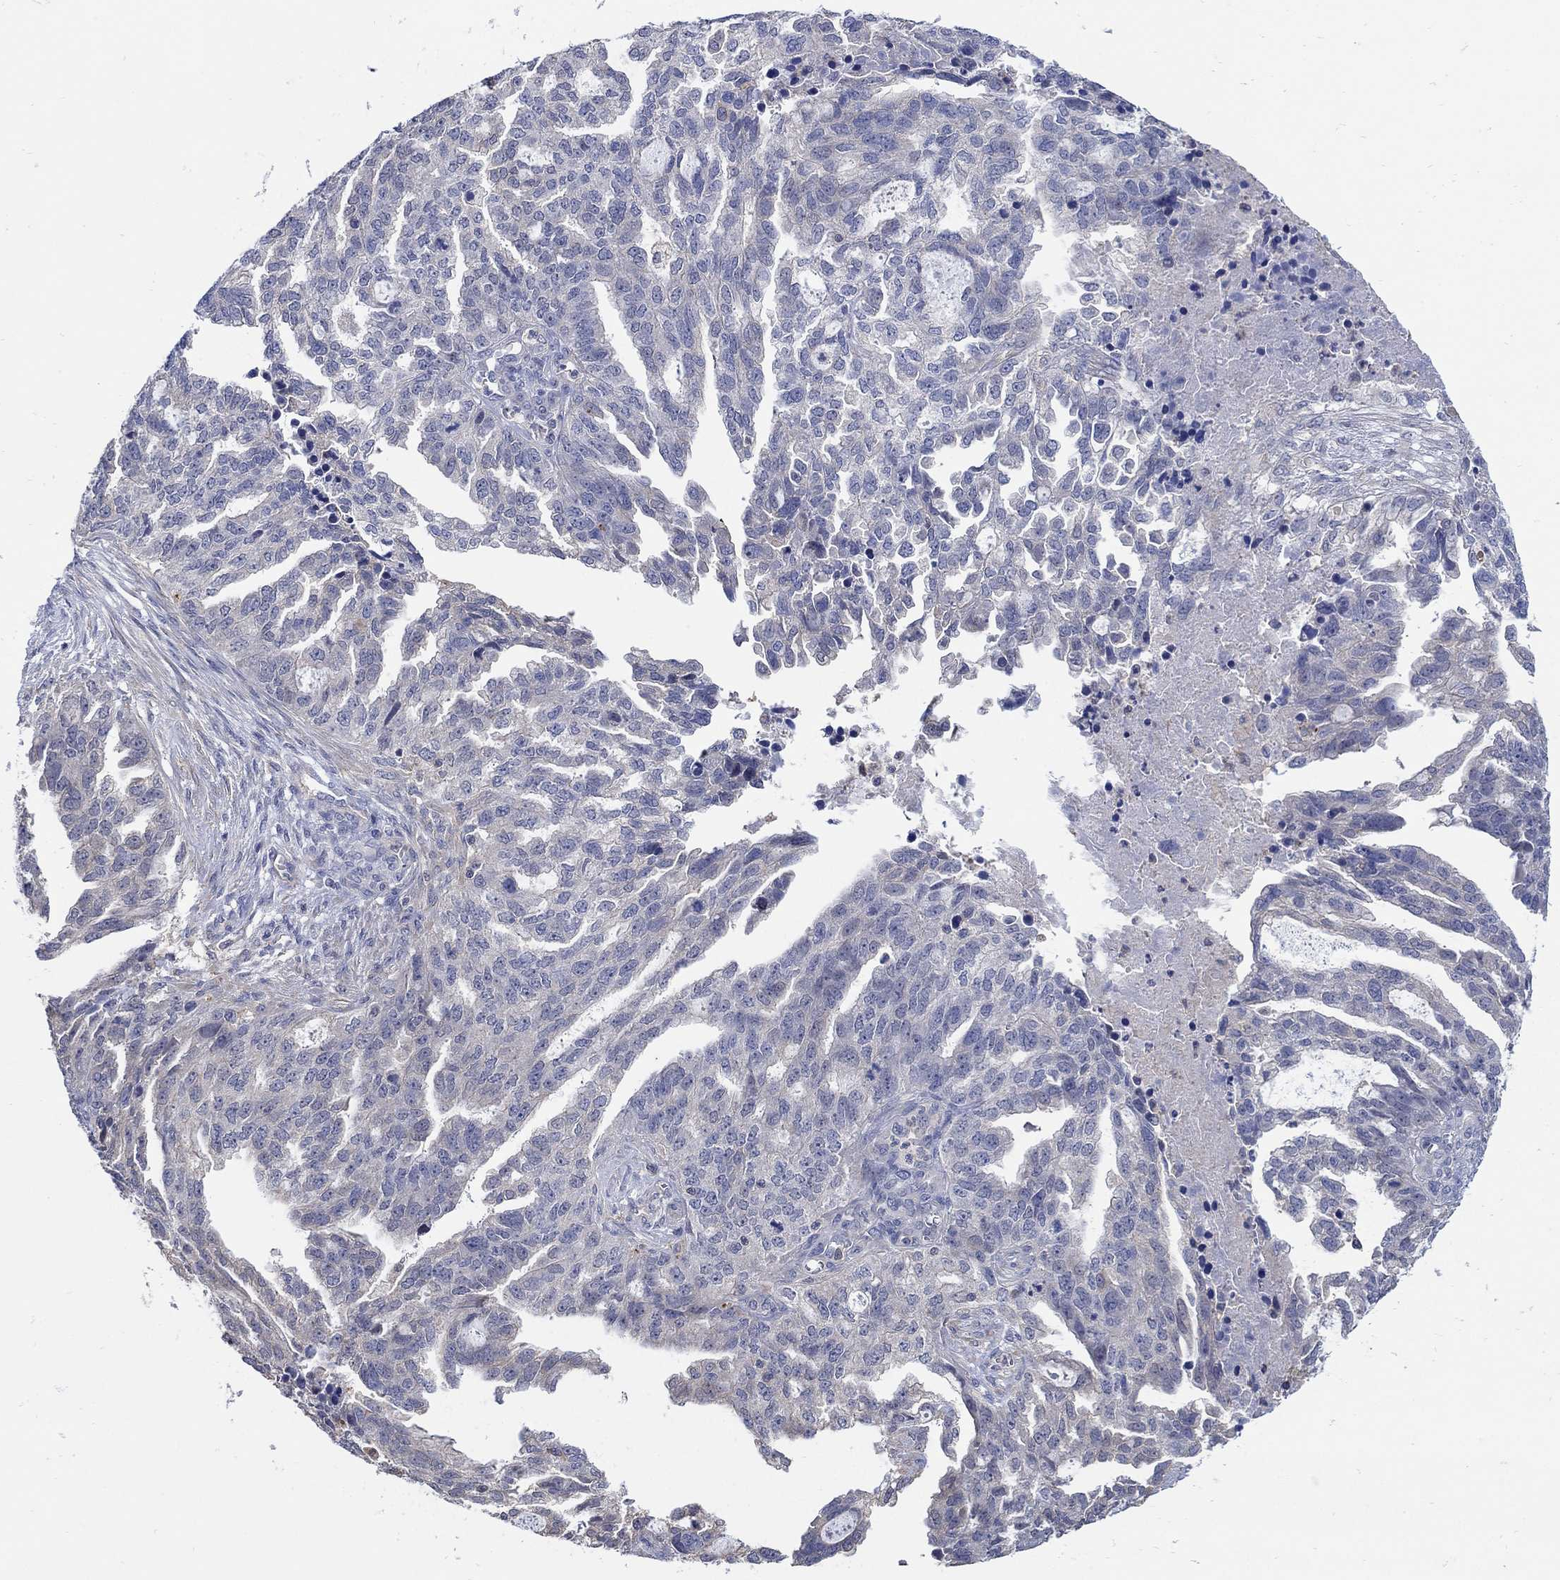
{"staining": {"intensity": "negative", "quantity": "none", "location": "none"}, "tissue": "ovarian cancer", "cell_type": "Tumor cells", "image_type": "cancer", "snomed": [{"axis": "morphology", "description": "Cystadenocarcinoma, serous, NOS"}, {"axis": "topography", "description": "Ovary"}], "caption": "Tumor cells are negative for brown protein staining in ovarian cancer.", "gene": "TEKT3", "patient": {"sex": "female", "age": 51}}